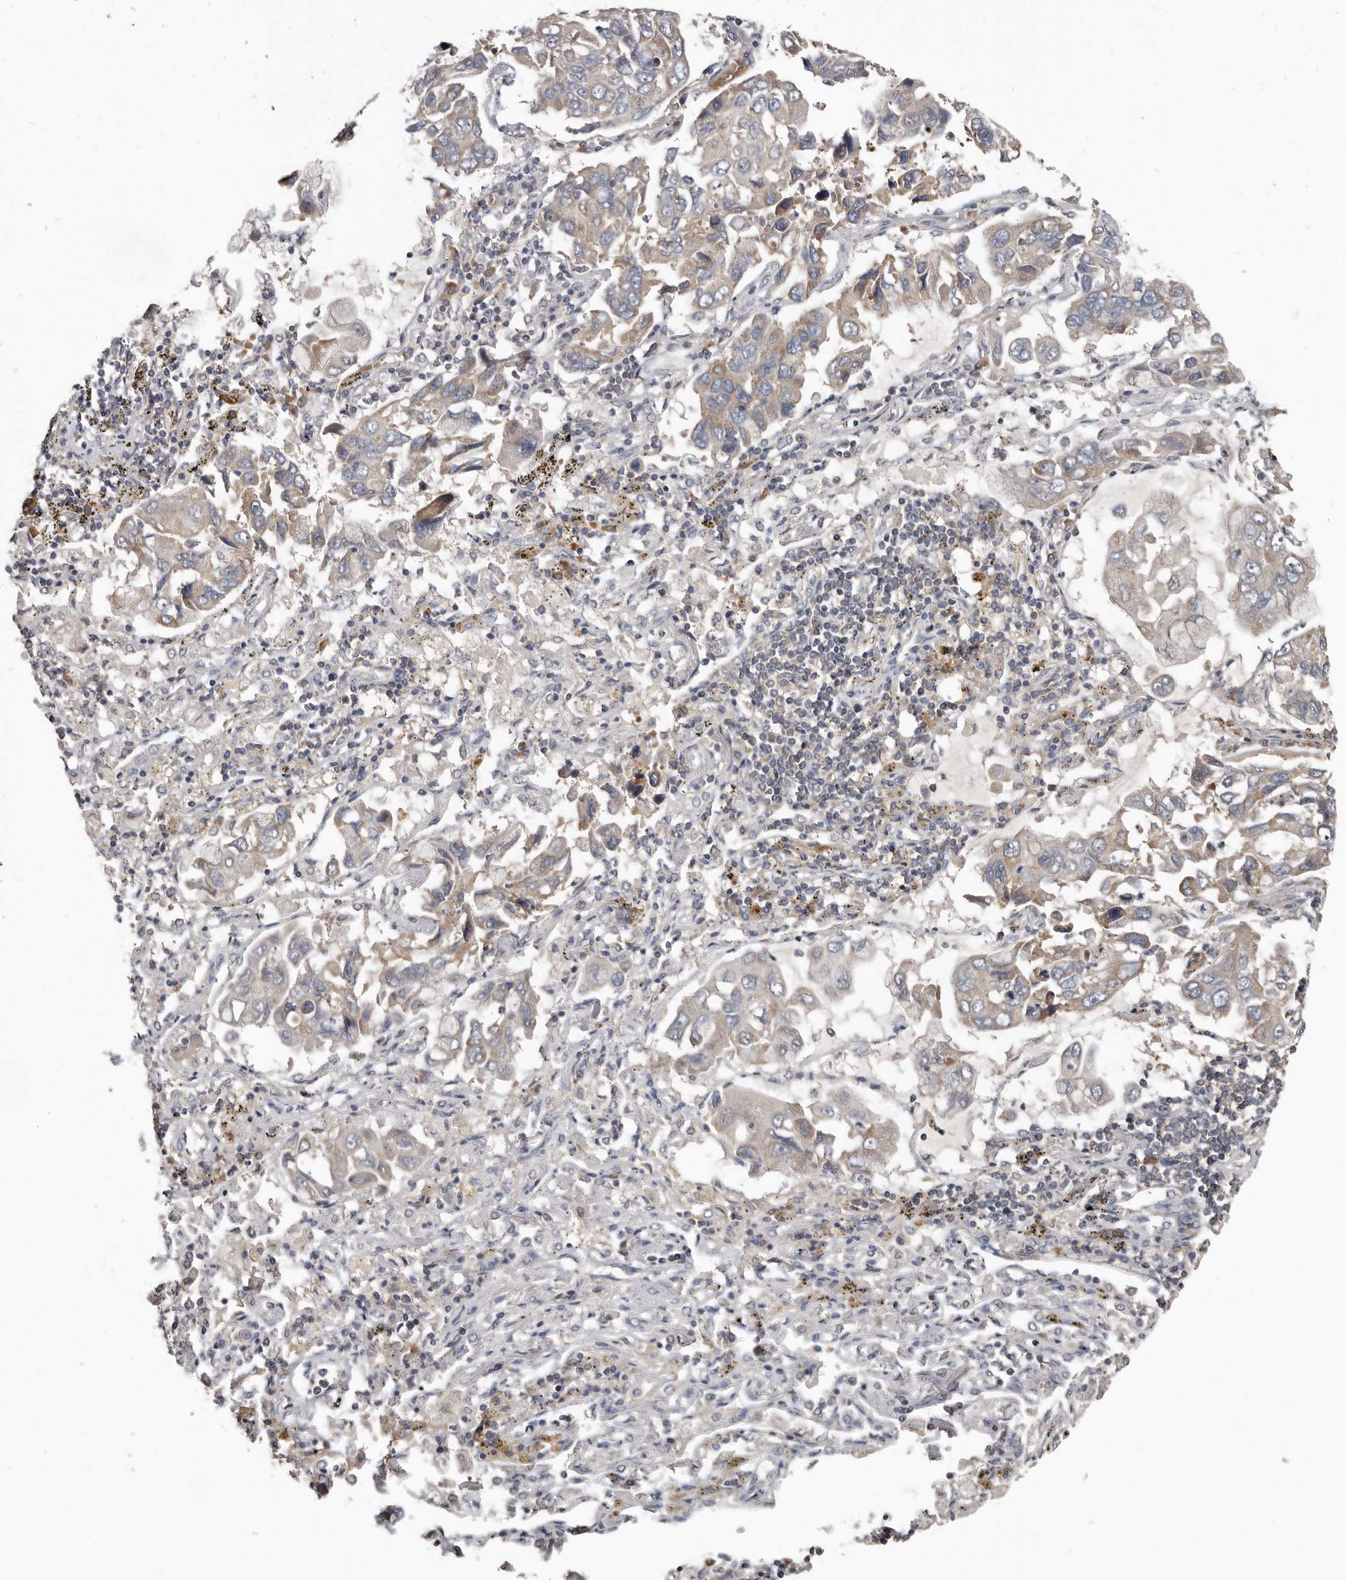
{"staining": {"intensity": "weak", "quantity": "<25%", "location": "cytoplasmic/membranous"}, "tissue": "lung cancer", "cell_type": "Tumor cells", "image_type": "cancer", "snomed": [{"axis": "morphology", "description": "Adenocarcinoma, NOS"}, {"axis": "topography", "description": "Lung"}], "caption": "The micrograph exhibits no significant expression in tumor cells of lung adenocarcinoma.", "gene": "AKNAD1", "patient": {"sex": "male", "age": 64}}